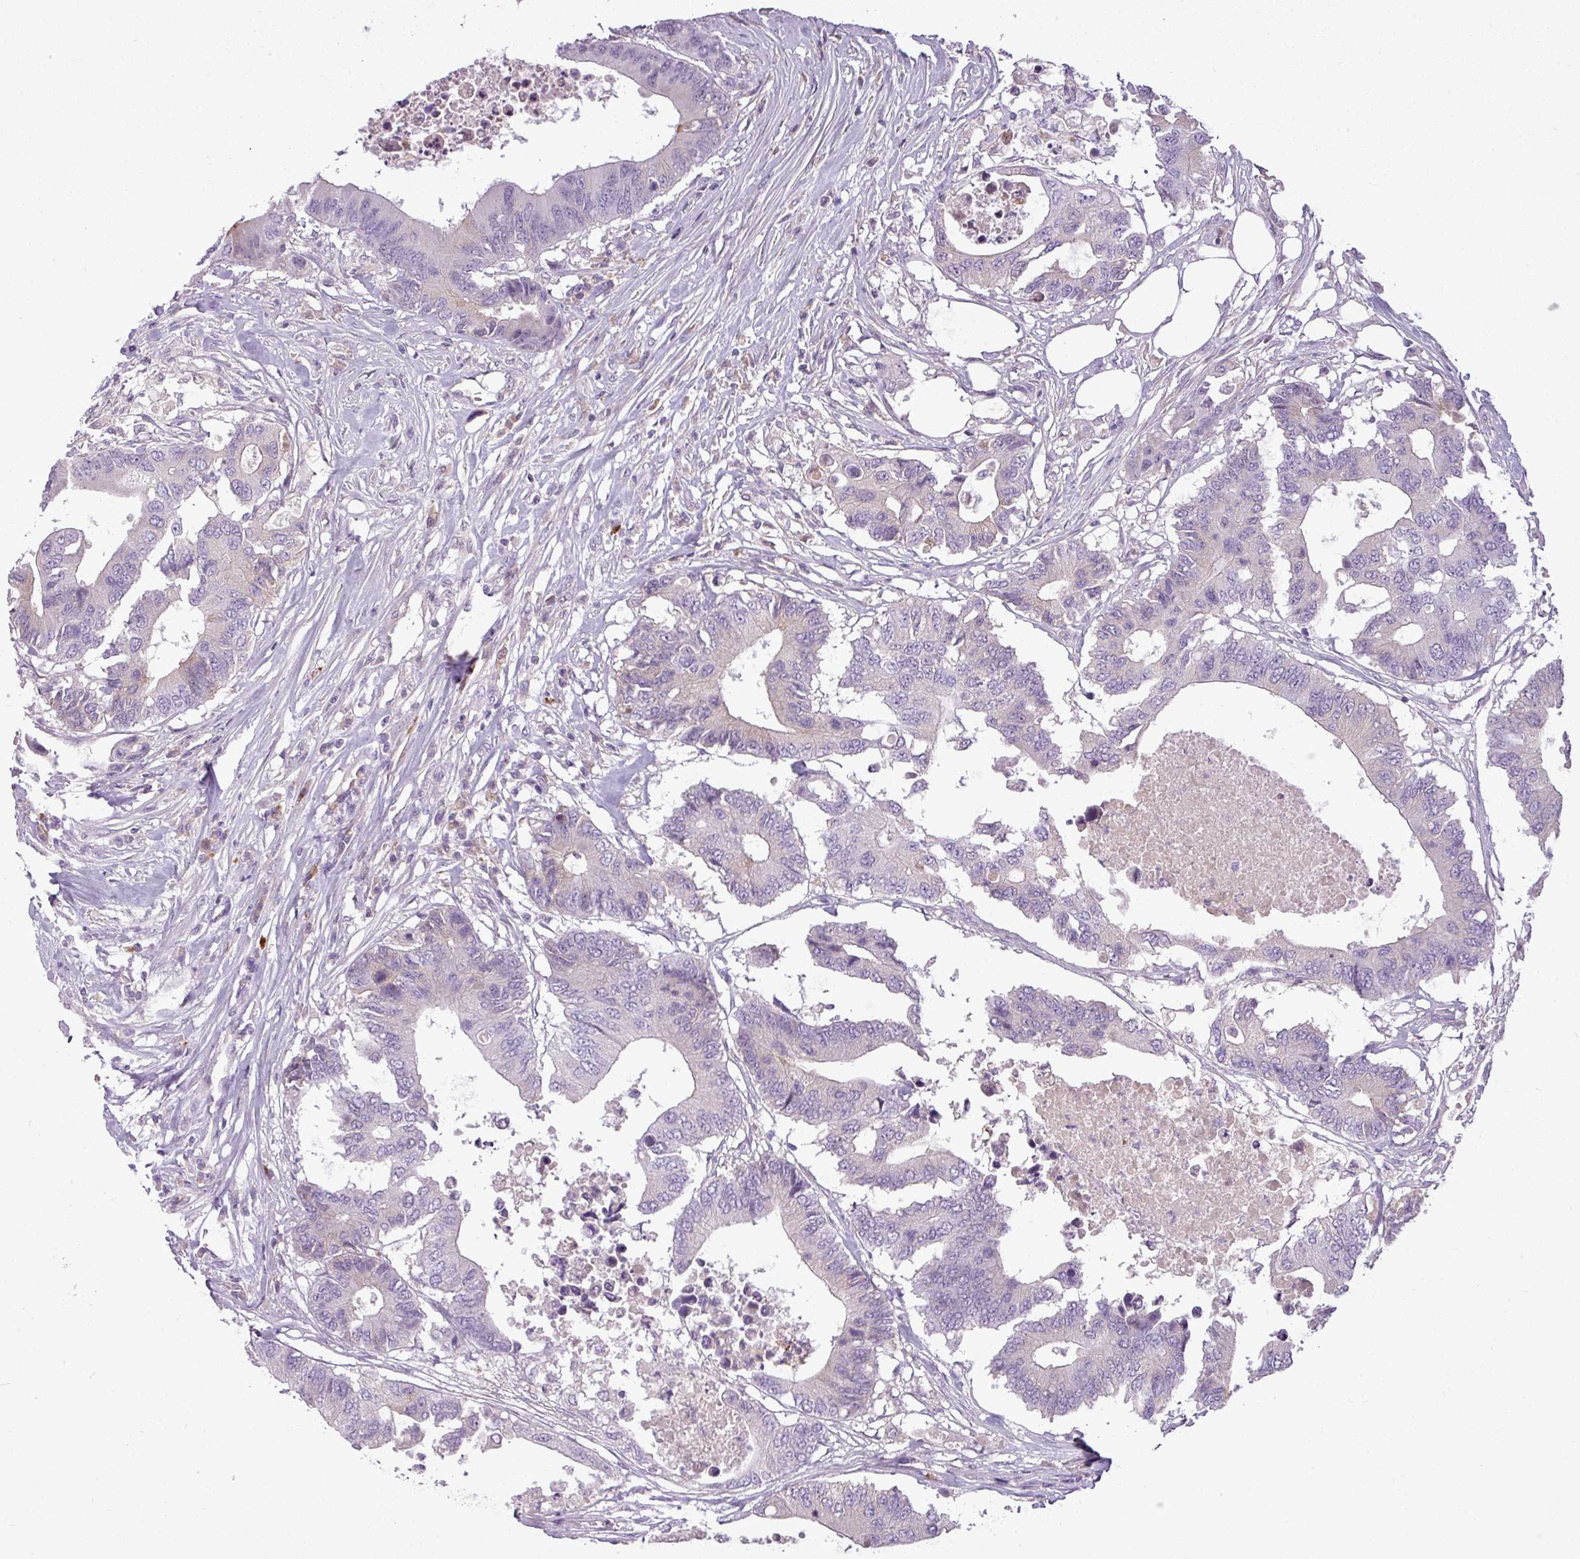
{"staining": {"intensity": "negative", "quantity": "none", "location": "none"}, "tissue": "colorectal cancer", "cell_type": "Tumor cells", "image_type": "cancer", "snomed": [{"axis": "morphology", "description": "Adenocarcinoma, NOS"}, {"axis": "topography", "description": "Colon"}], "caption": "This is a histopathology image of IHC staining of colorectal cancer, which shows no positivity in tumor cells.", "gene": "C4B", "patient": {"sex": "male", "age": 71}}